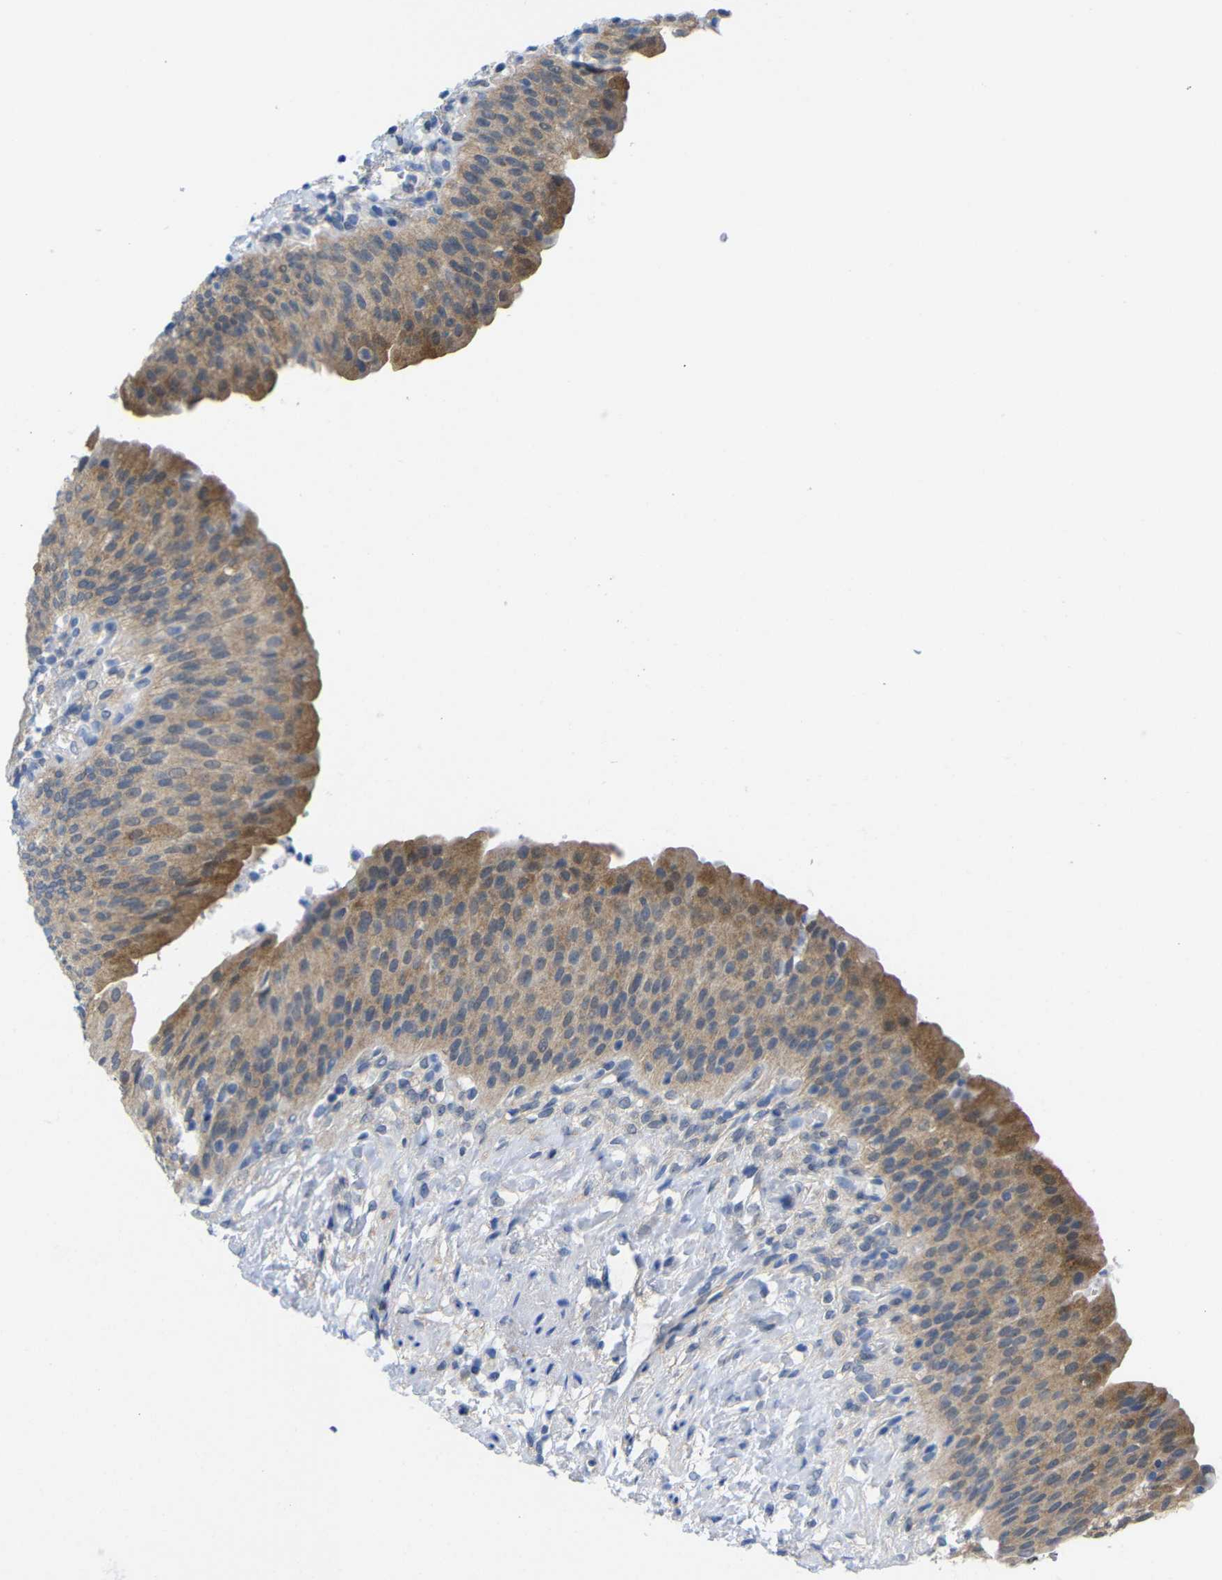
{"staining": {"intensity": "moderate", "quantity": ">75%", "location": "cytoplasmic/membranous"}, "tissue": "urinary bladder", "cell_type": "Urothelial cells", "image_type": "normal", "snomed": [{"axis": "morphology", "description": "Normal tissue, NOS"}, {"axis": "topography", "description": "Urinary bladder"}], "caption": "Protein expression analysis of unremarkable urinary bladder demonstrates moderate cytoplasmic/membranous staining in about >75% of urothelial cells.", "gene": "PEBP1", "patient": {"sex": "female", "age": 79}}